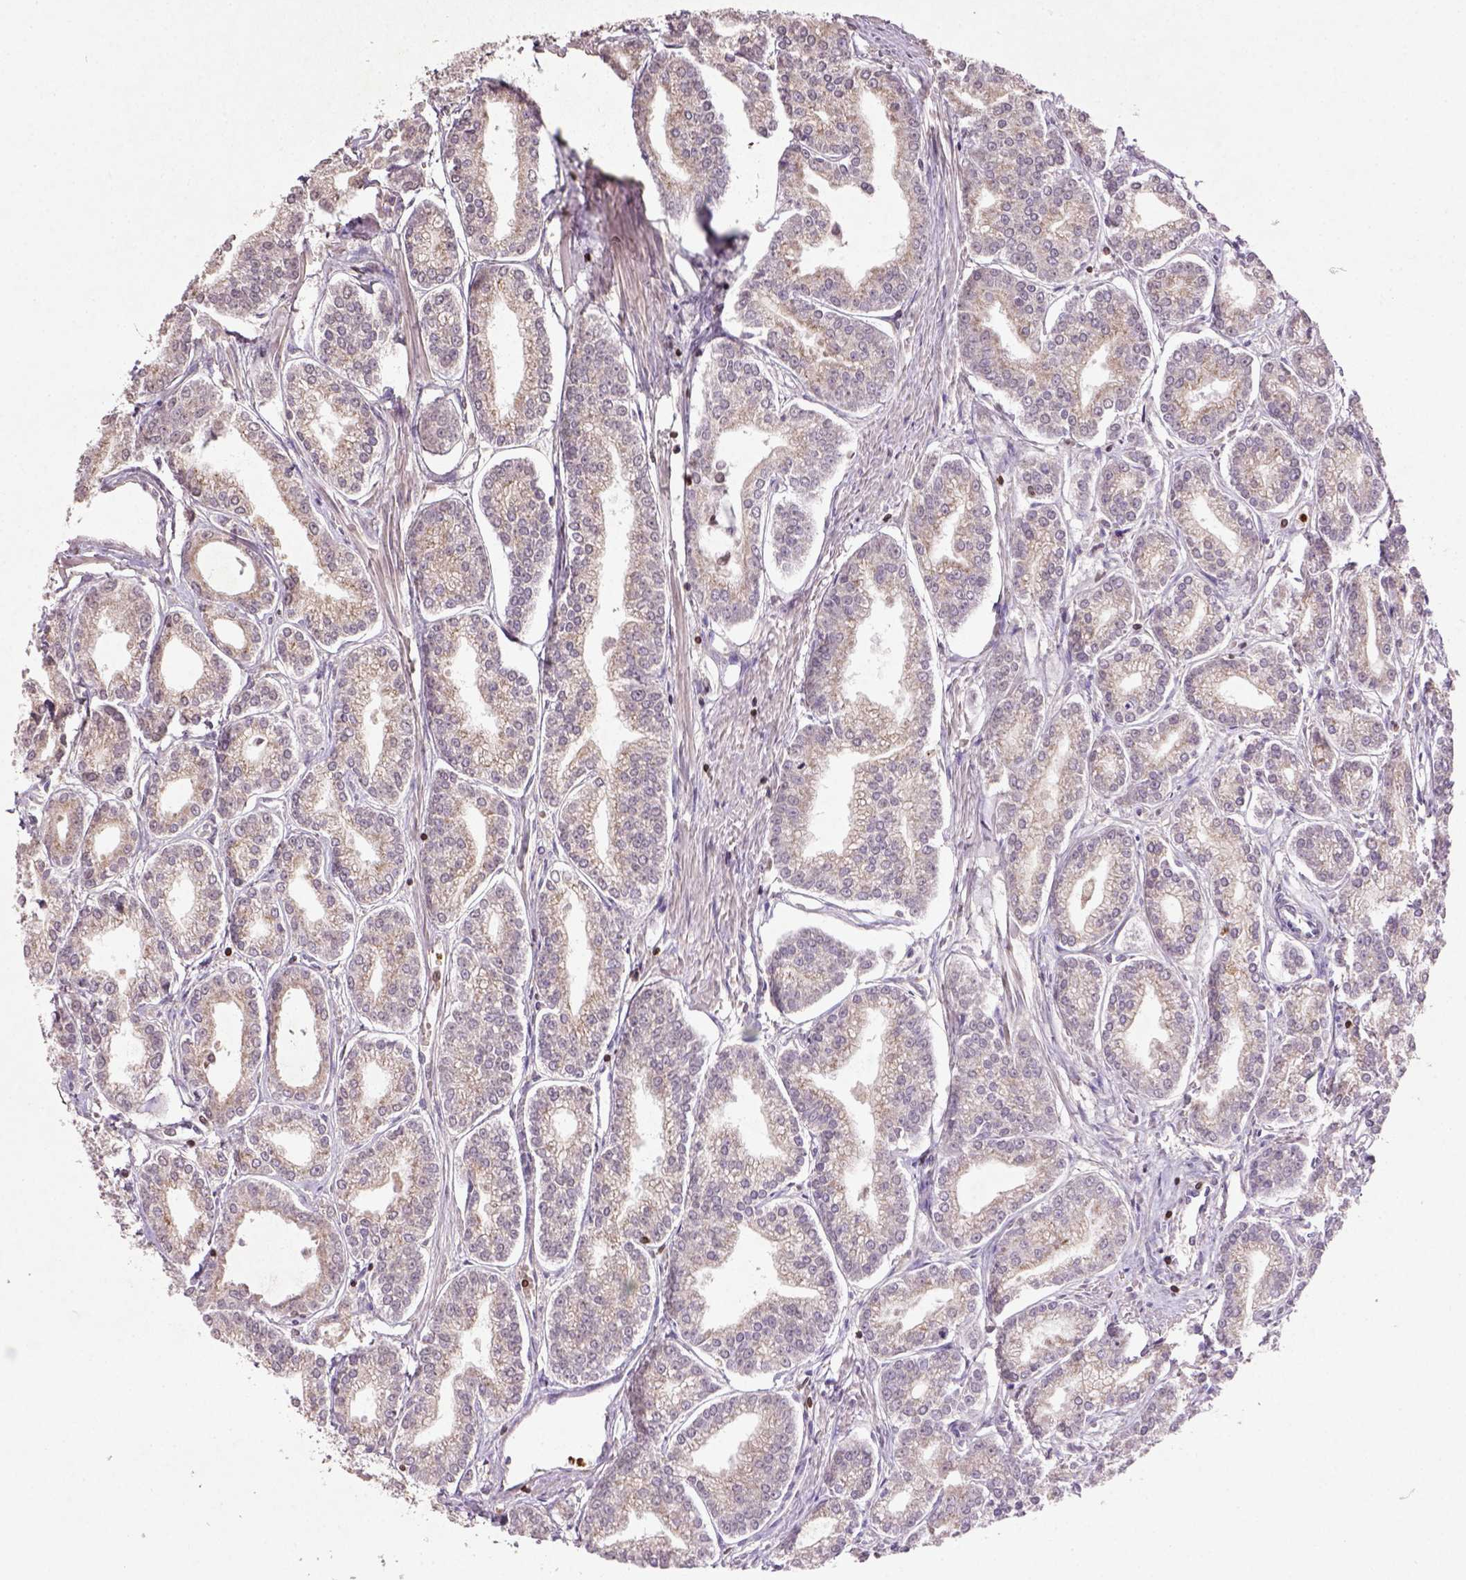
{"staining": {"intensity": "weak", "quantity": ">75%", "location": "cytoplasmic/membranous"}, "tissue": "prostate cancer", "cell_type": "Tumor cells", "image_type": "cancer", "snomed": [{"axis": "morphology", "description": "Adenocarcinoma, NOS"}, {"axis": "topography", "description": "Prostate"}], "caption": "DAB immunohistochemical staining of human prostate cancer (adenocarcinoma) demonstrates weak cytoplasmic/membranous protein expression in approximately >75% of tumor cells.", "gene": "NUDT3", "patient": {"sex": "male", "age": 71}}